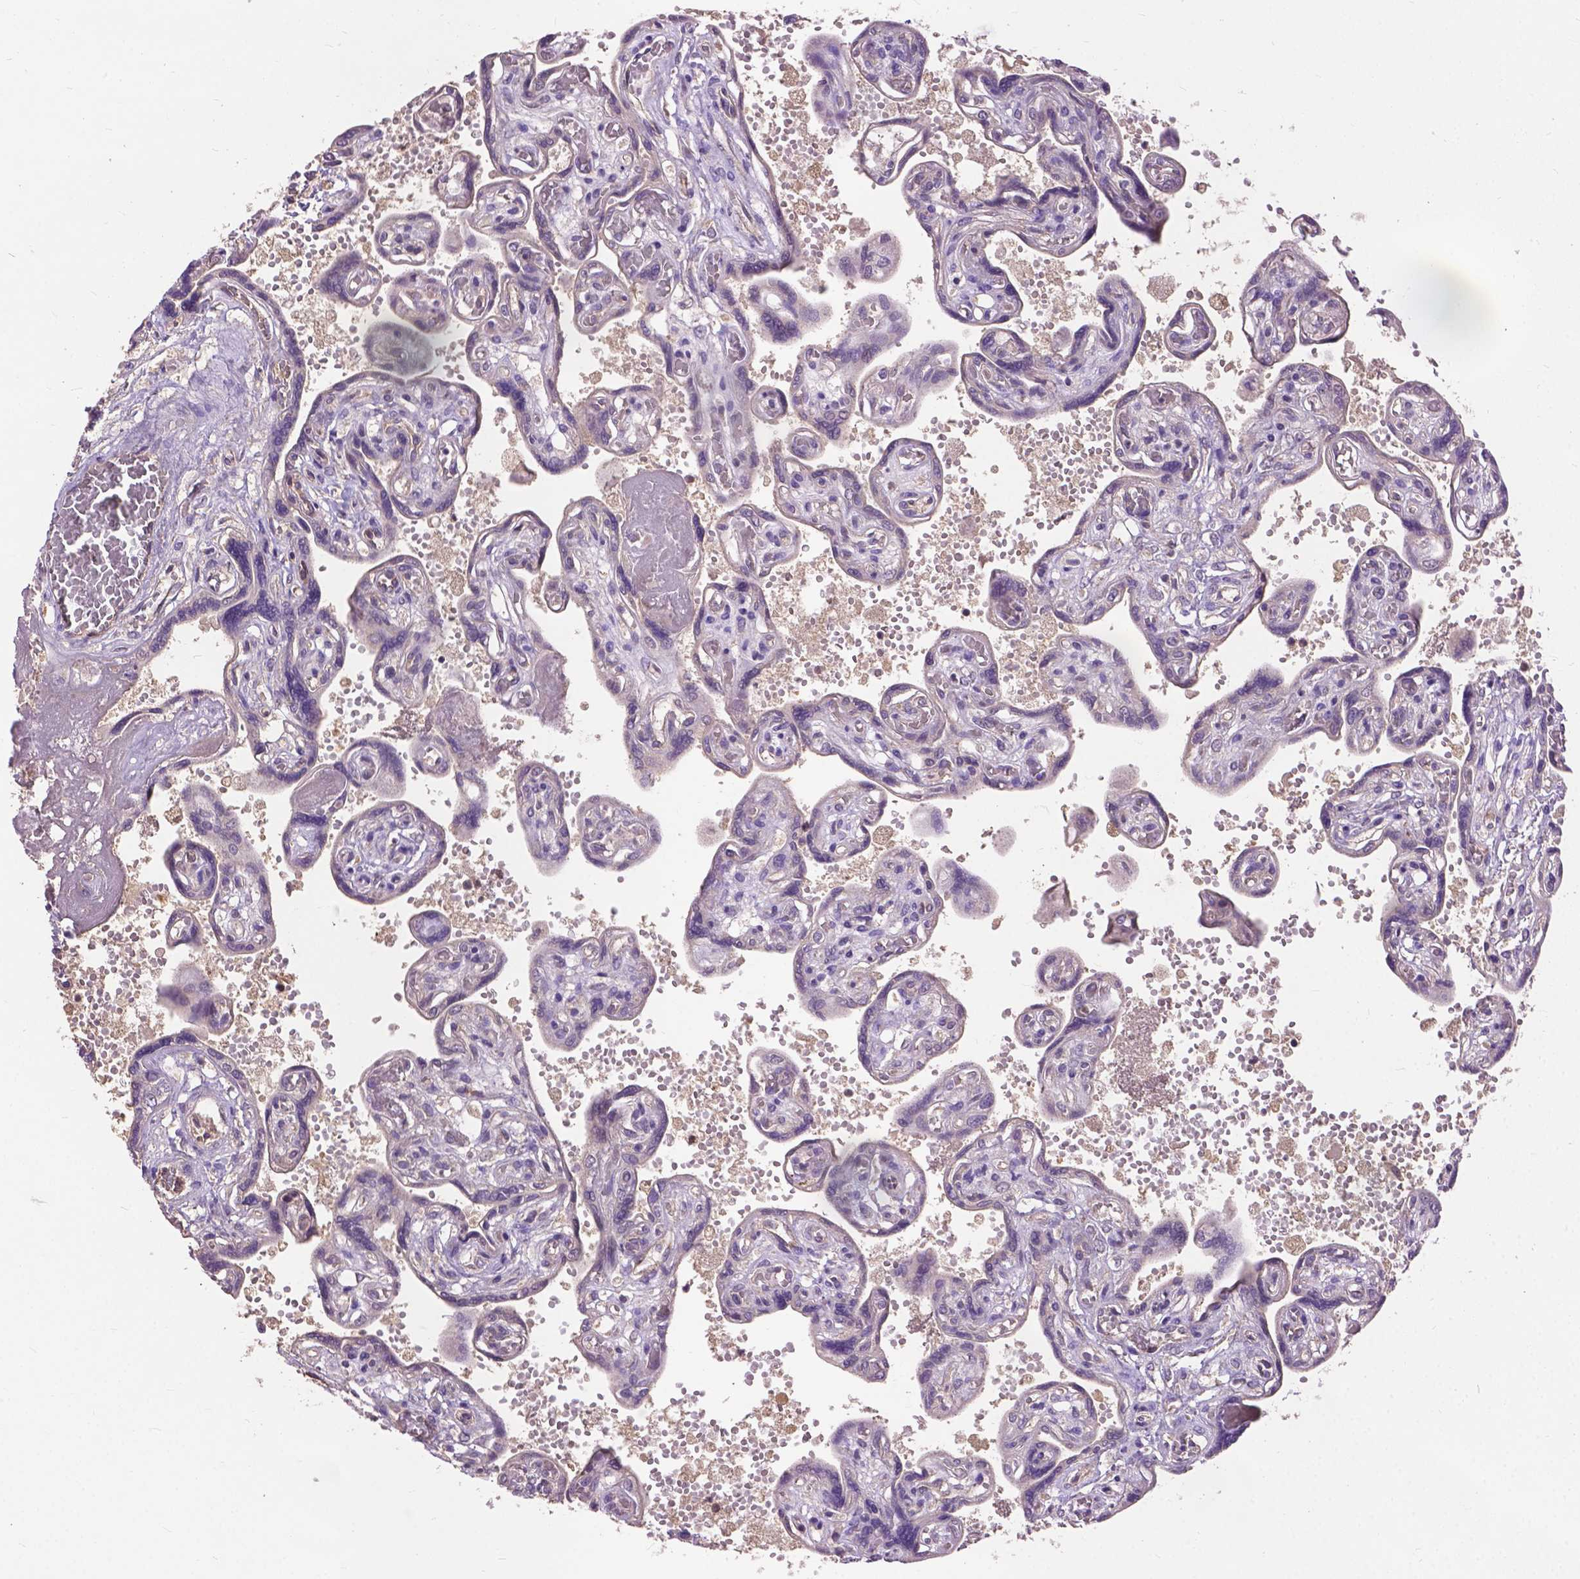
{"staining": {"intensity": "negative", "quantity": "none", "location": "none"}, "tissue": "placenta", "cell_type": "Decidual cells", "image_type": "normal", "snomed": [{"axis": "morphology", "description": "Normal tissue, NOS"}, {"axis": "topography", "description": "Placenta"}], "caption": "A high-resolution histopathology image shows IHC staining of normal placenta, which shows no significant positivity in decidual cells. Nuclei are stained in blue.", "gene": "ZNF337", "patient": {"sex": "female", "age": 32}}